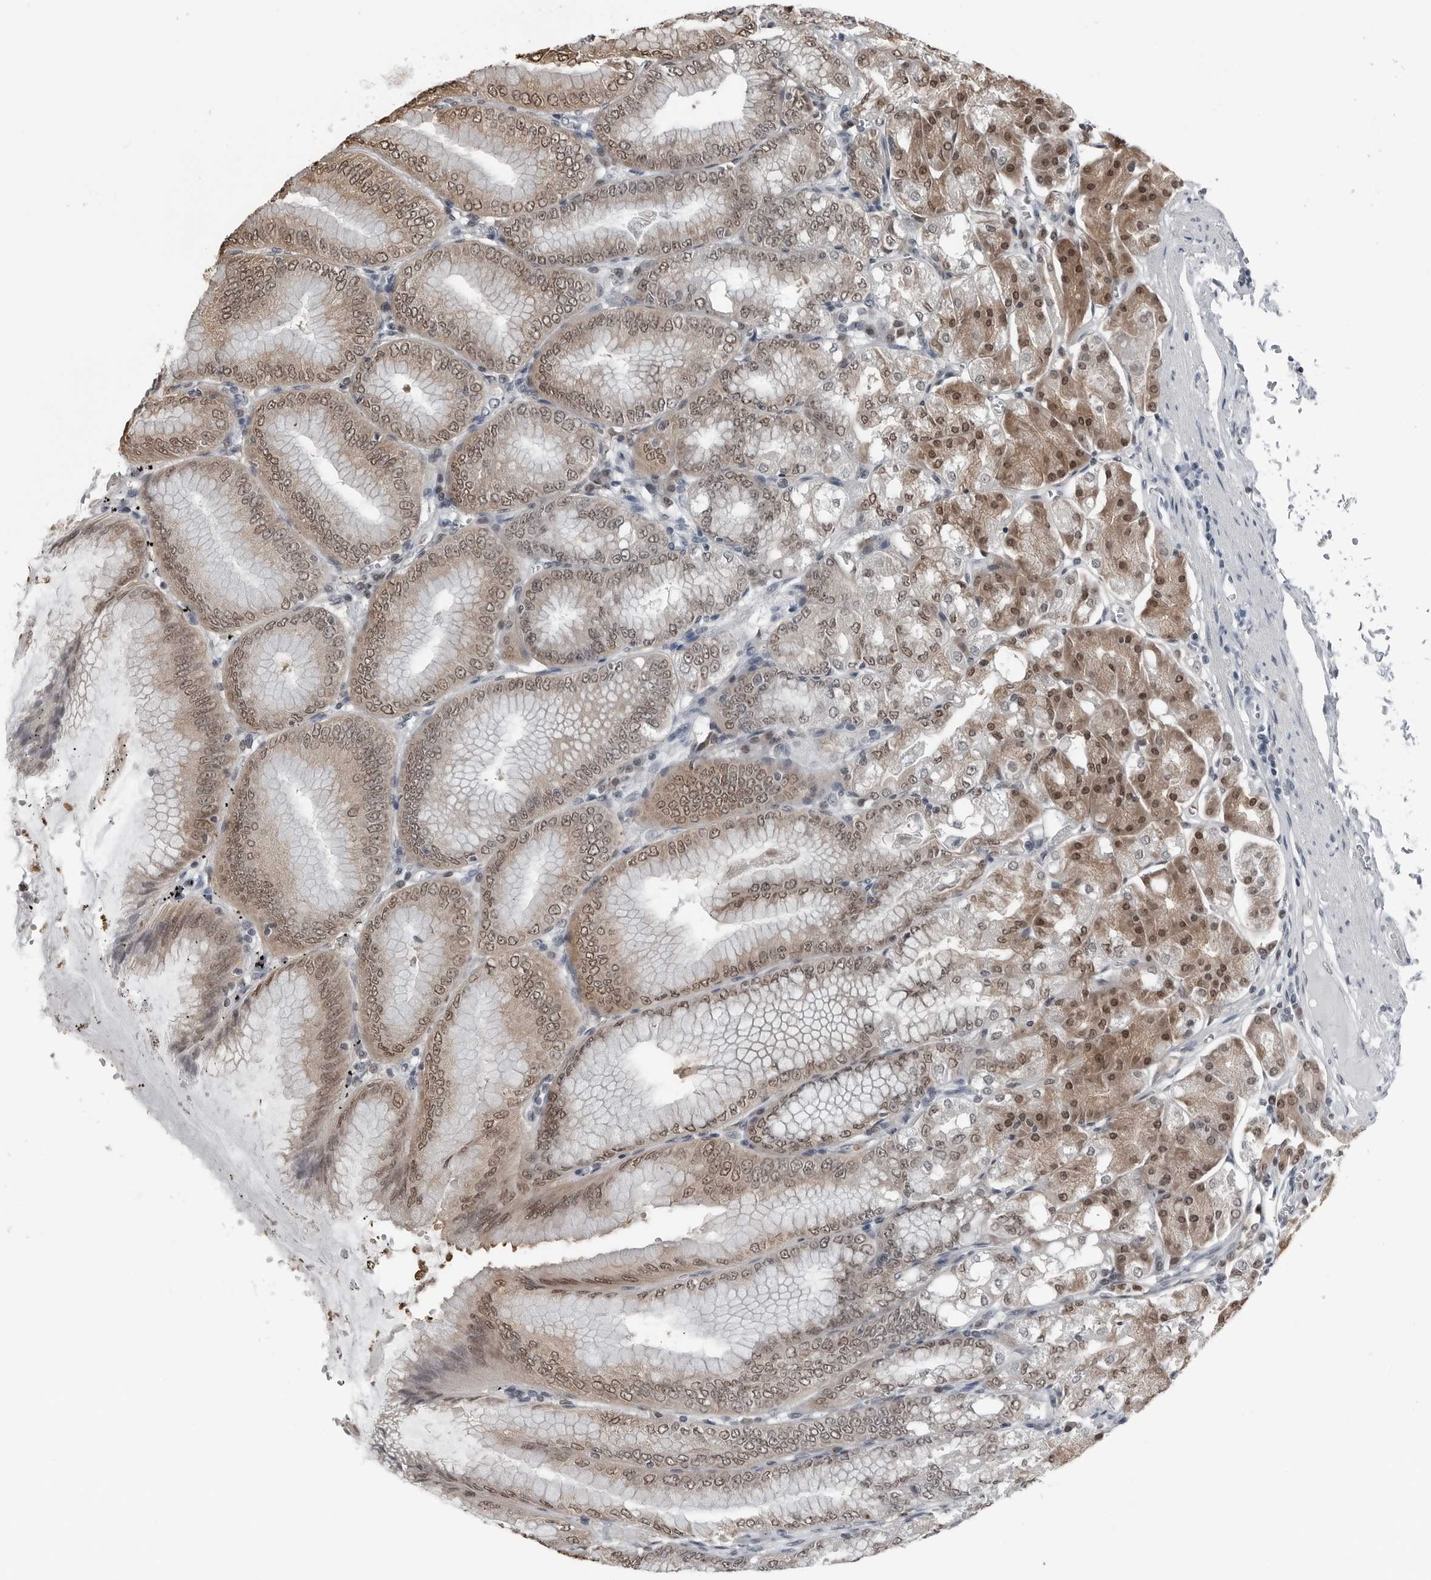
{"staining": {"intensity": "strong", "quantity": "25%-75%", "location": "cytoplasmic/membranous,nuclear"}, "tissue": "stomach", "cell_type": "Glandular cells", "image_type": "normal", "snomed": [{"axis": "morphology", "description": "Normal tissue, NOS"}, {"axis": "topography", "description": "Stomach, lower"}], "caption": "A brown stain highlights strong cytoplasmic/membranous,nuclear positivity of a protein in glandular cells of normal human stomach. Nuclei are stained in blue.", "gene": "AKR1A1", "patient": {"sex": "male", "age": 71}}